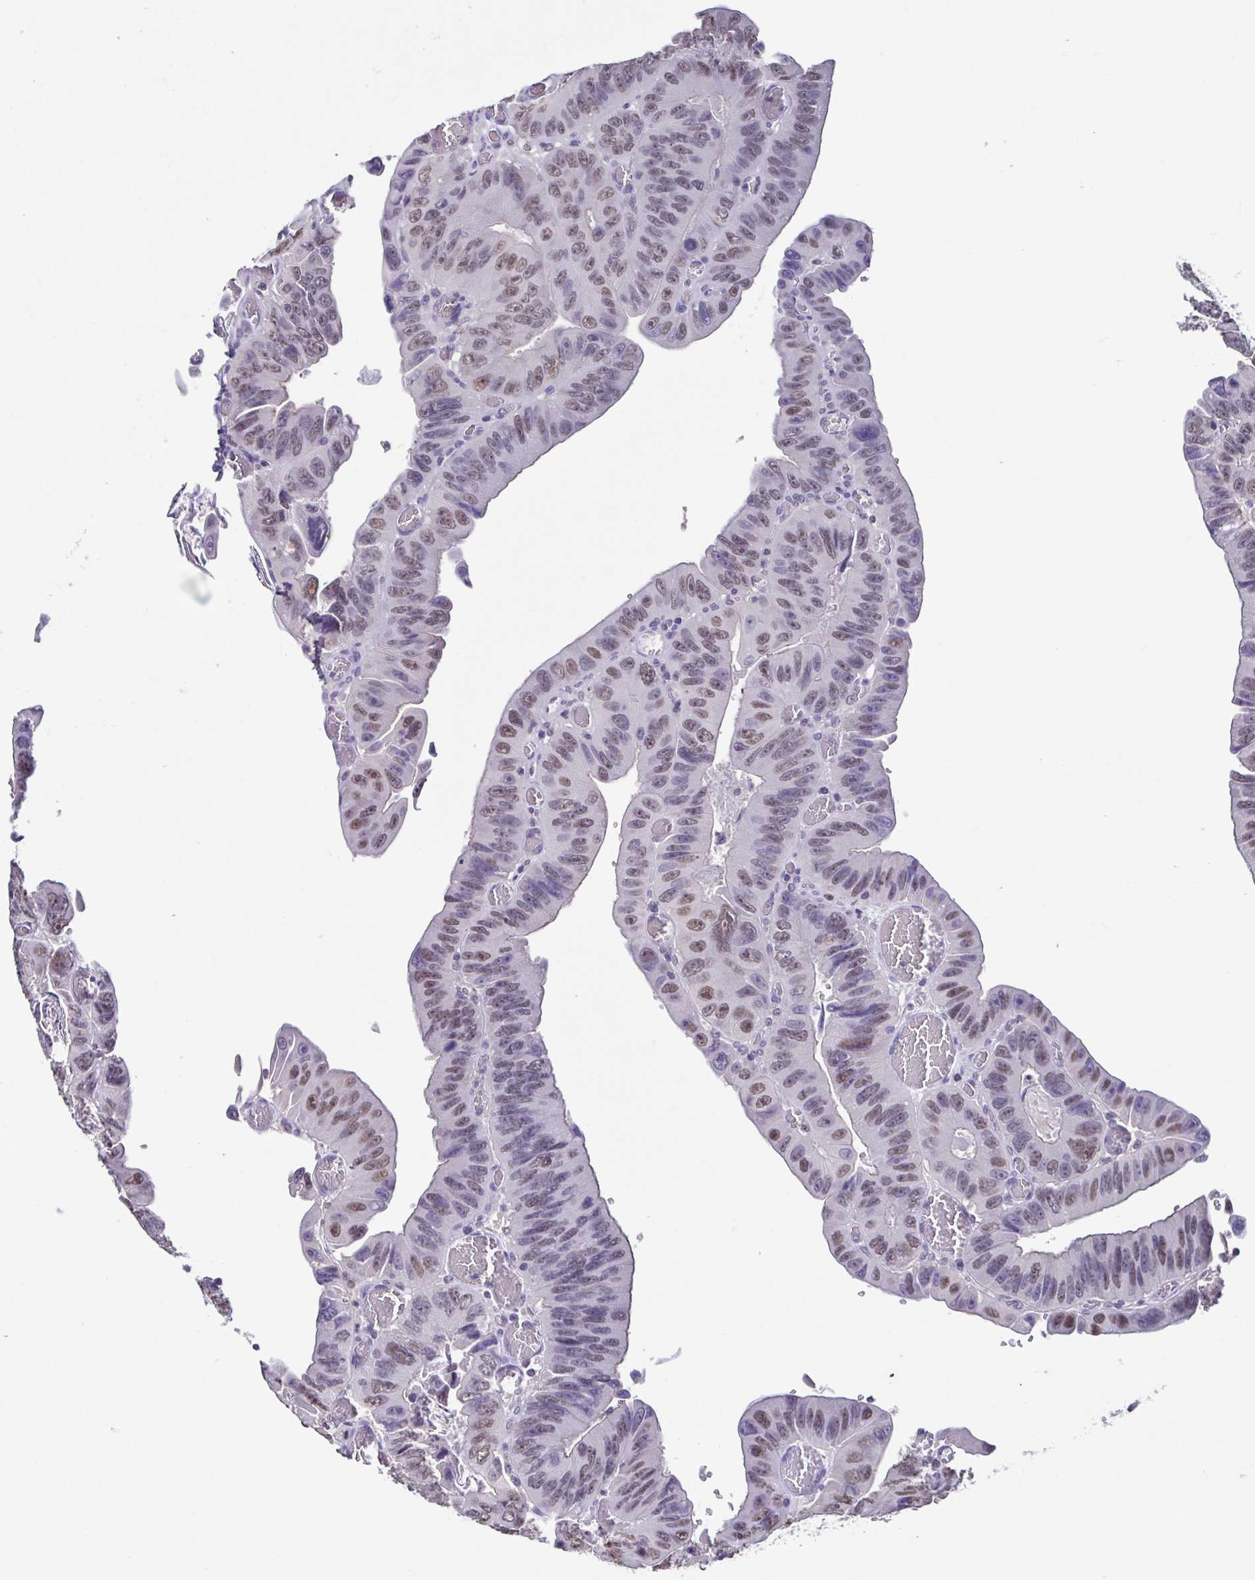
{"staining": {"intensity": "weak", "quantity": "25%-75%", "location": "nuclear"}, "tissue": "colorectal cancer", "cell_type": "Tumor cells", "image_type": "cancer", "snomed": [{"axis": "morphology", "description": "Adenocarcinoma, NOS"}, {"axis": "topography", "description": "Colon"}], "caption": "The histopathology image demonstrates staining of colorectal cancer (adenocarcinoma), revealing weak nuclear protein positivity (brown color) within tumor cells.", "gene": "ACTRT3", "patient": {"sex": "female", "age": 84}}